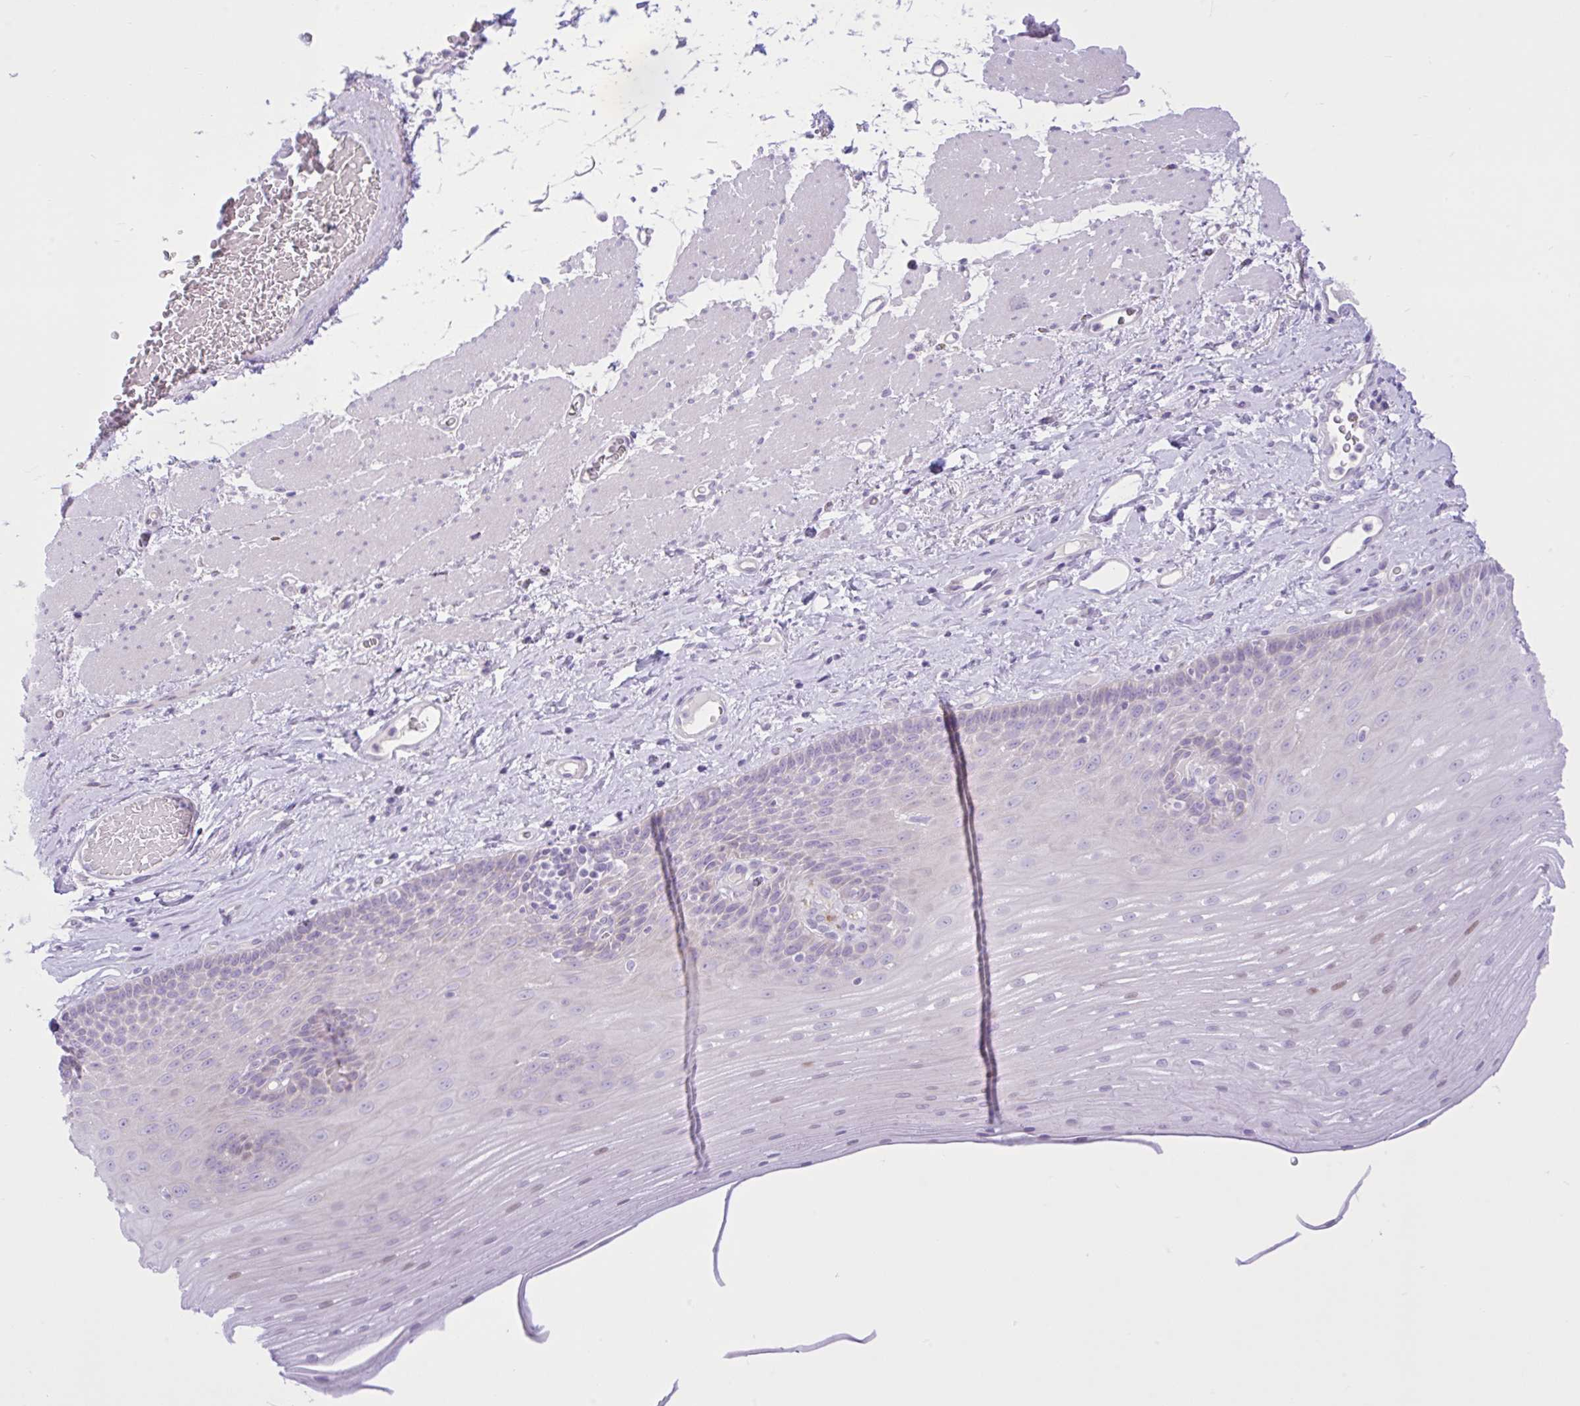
{"staining": {"intensity": "weak", "quantity": "<25%", "location": "nuclear"}, "tissue": "esophagus", "cell_type": "Squamous epithelial cells", "image_type": "normal", "snomed": [{"axis": "morphology", "description": "Normal tissue, NOS"}, {"axis": "topography", "description": "Esophagus"}], "caption": "Esophagus was stained to show a protein in brown. There is no significant positivity in squamous epithelial cells. (Brightfield microscopy of DAB (3,3'-diaminobenzidine) immunohistochemistry at high magnification).", "gene": "ZNF101", "patient": {"sex": "male", "age": 62}}